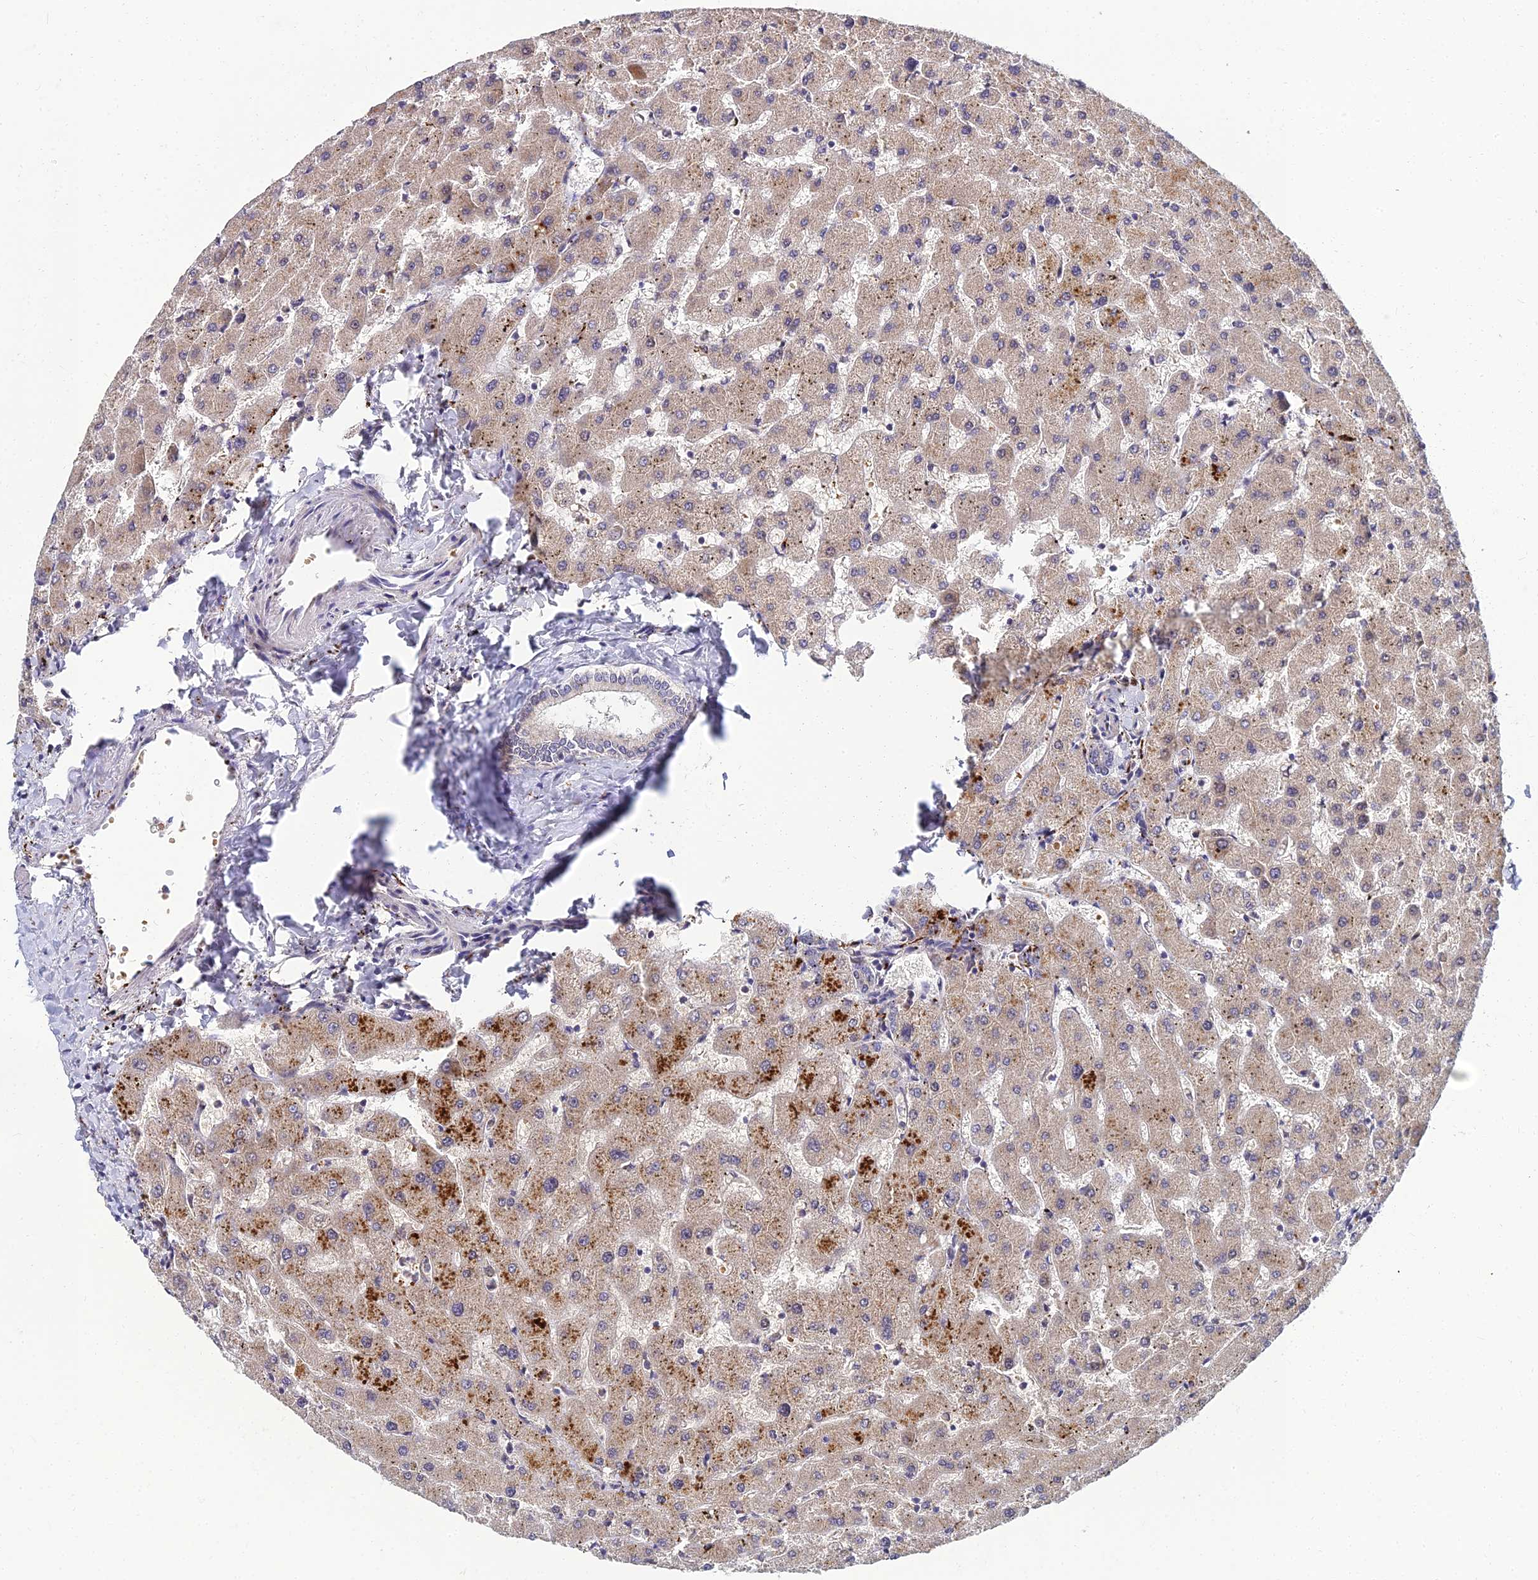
{"staining": {"intensity": "weak", "quantity": "25%-75%", "location": "cytoplasmic/membranous"}, "tissue": "liver", "cell_type": "Cholangiocytes", "image_type": "normal", "snomed": [{"axis": "morphology", "description": "Normal tissue, NOS"}, {"axis": "topography", "description": "Liver"}], "caption": "IHC histopathology image of benign human liver stained for a protein (brown), which shows low levels of weak cytoplasmic/membranous expression in approximately 25%-75% of cholangiocytes.", "gene": "NPY", "patient": {"sex": "female", "age": 63}}